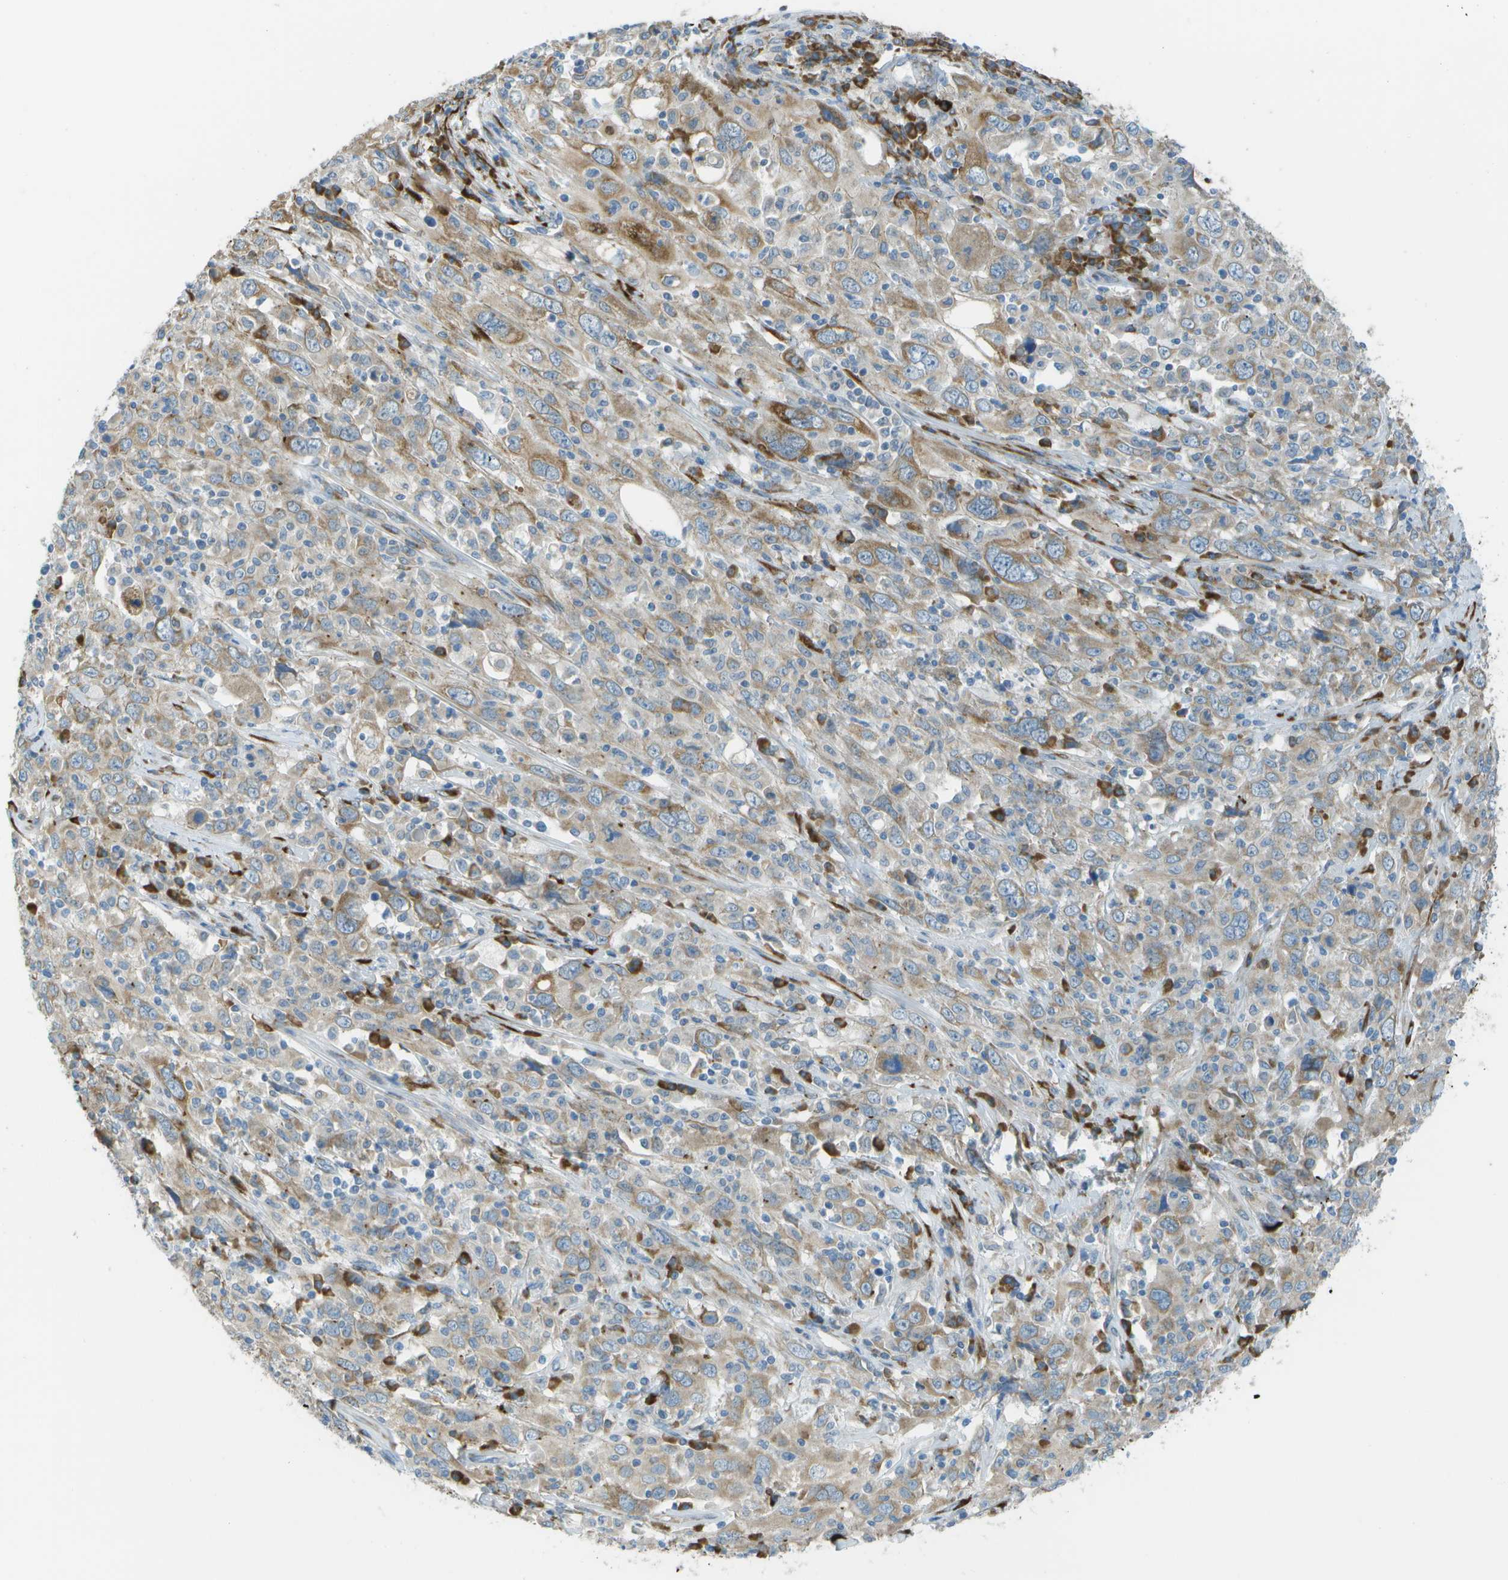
{"staining": {"intensity": "moderate", "quantity": ">75%", "location": "cytoplasmic/membranous"}, "tissue": "cervical cancer", "cell_type": "Tumor cells", "image_type": "cancer", "snomed": [{"axis": "morphology", "description": "Squamous cell carcinoma, NOS"}, {"axis": "topography", "description": "Cervix"}], "caption": "IHC photomicrograph of neoplastic tissue: human cervical cancer stained using IHC exhibits medium levels of moderate protein expression localized specifically in the cytoplasmic/membranous of tumor cells, appearing as a cytoplasmic/membranous brown color.", "gene": "KCTD3", "patient": {"sex": "female", "age": 46}}